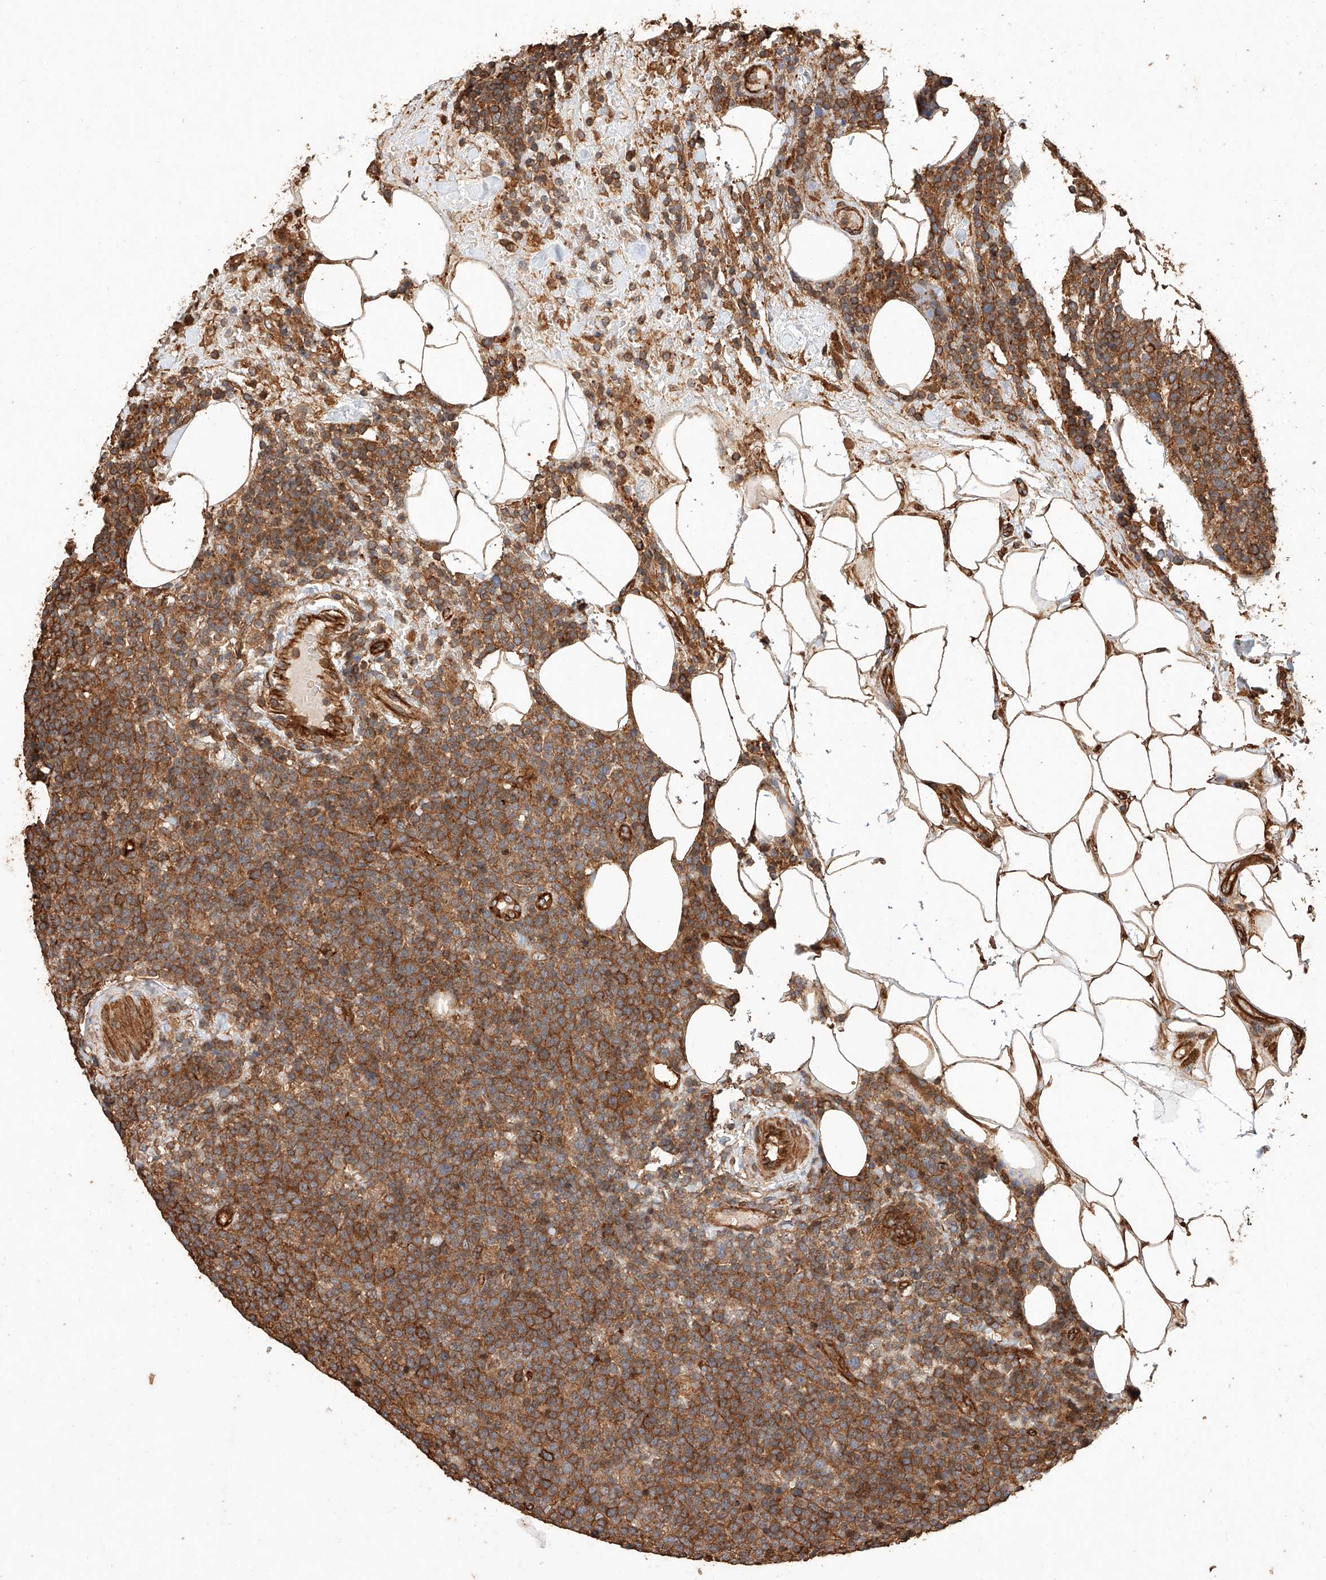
{"staining": {"intensity": "moderate", "quantity": ">75%", "location": "cytoplasmic/membranous"}, "tissue": "lymphoma", "cell_type": "Tumor cells", "image_type": "cancer", "snomed": [{"axis": "morphology", "description": "Malignant lymphoma, non-Hodgkin's type, High grade"}, {"axis": "topography", "description": "Lymph node"}], "caption": "Protein staining of lymphoma tissue reveals moderate cytoplasmic/membranous expression in about >75% of tumor cells.", "gene": "GHDC", "patient": {"sex": "male", "age": 61}}